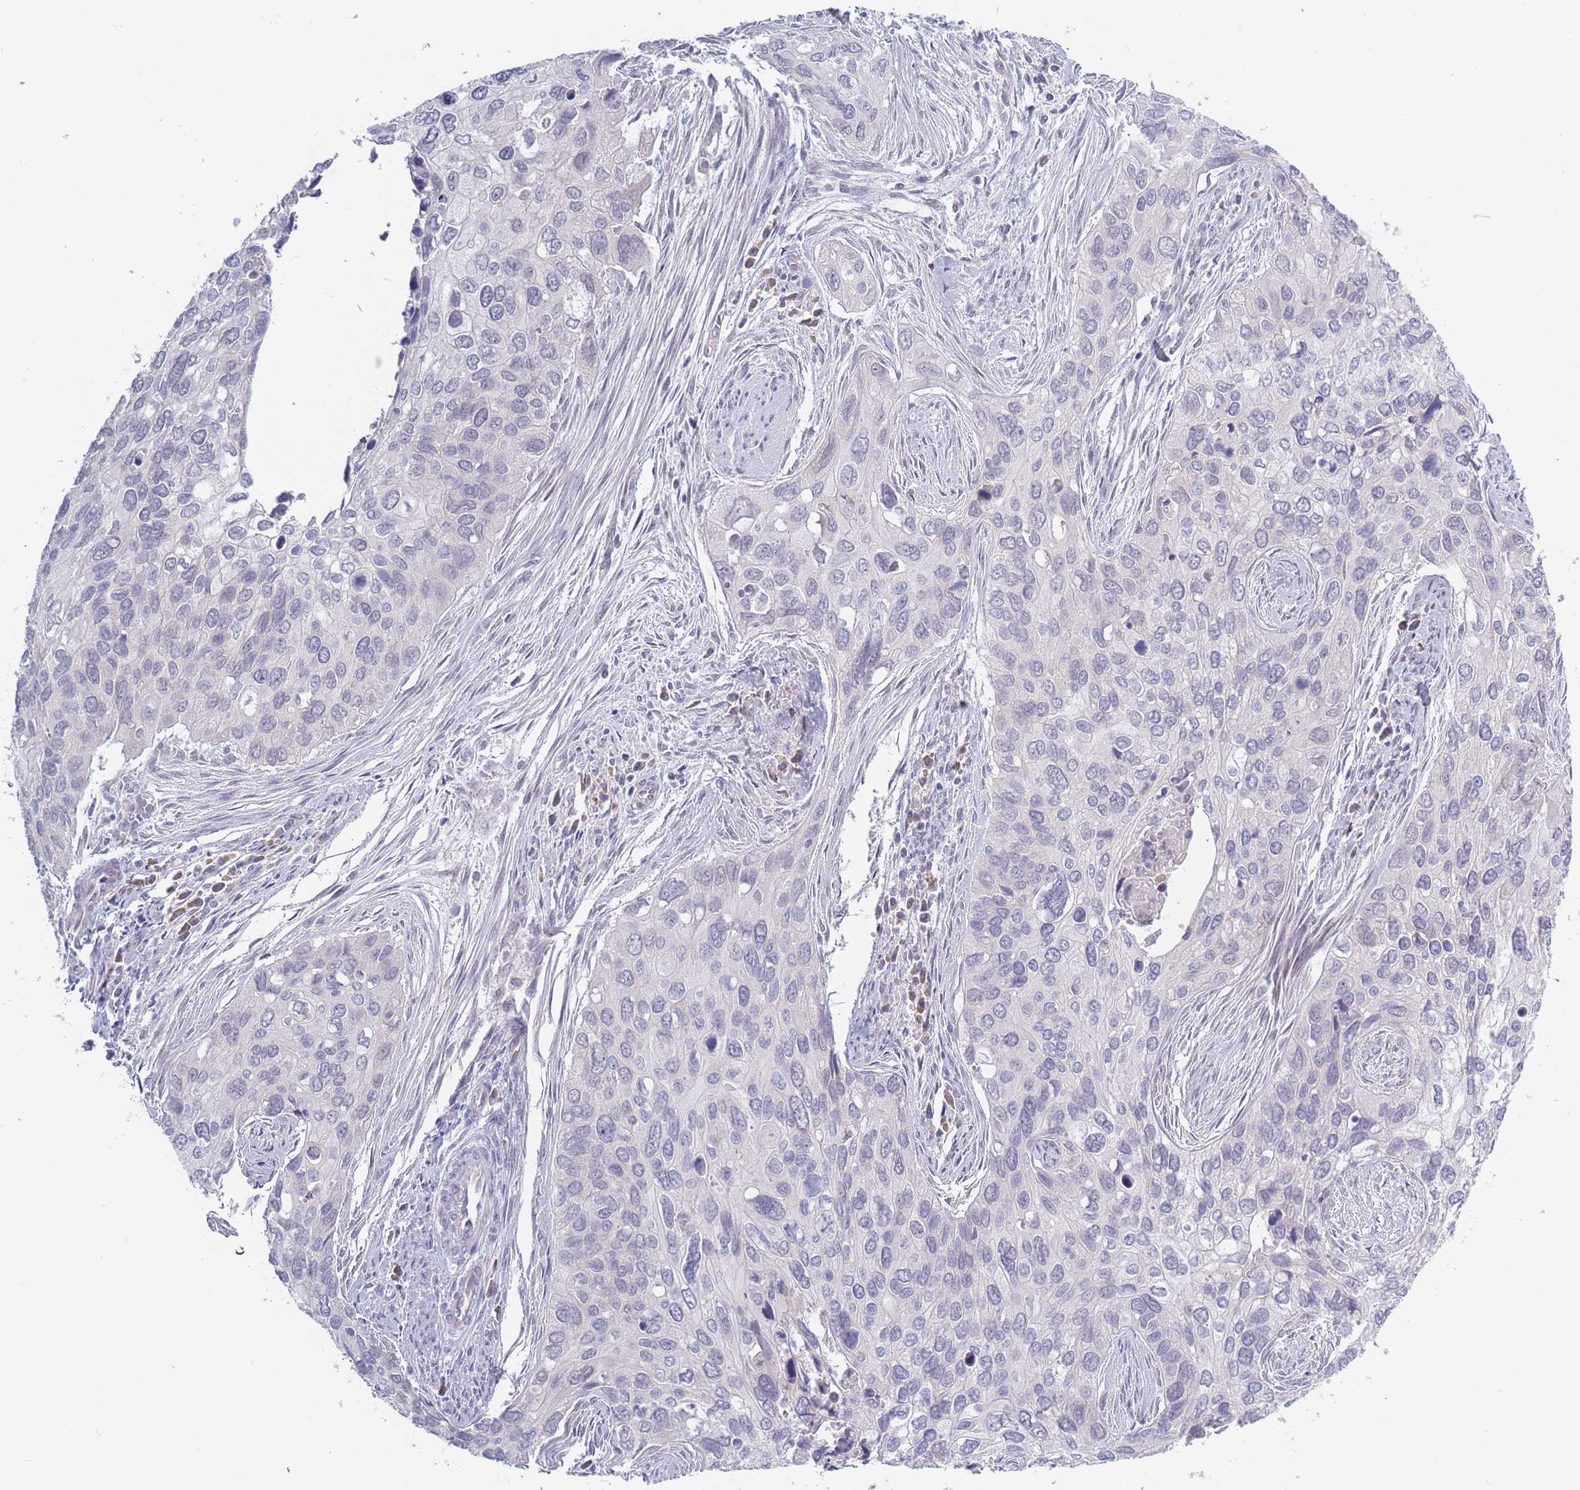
{"staining": {"intensity": "negative", "quantity": "none", "location": "none"}, "tissue": "cervical cancer", "cell_type": "Tumor cells", "image_type": "cancer", "snomed": [{"axis": "morphology", "description": "Squamous cell carcinoma, NOS"}, {"axis": "topography", "description": "Cervix"}], "caption": "Cervical cancer (squamous cell carcinoma) stained for a protein using immunohistochemistry demonstrates no expression tumor cells.", "gene": "FAM227B", "patient": {"sex": "female", "age": 55}}